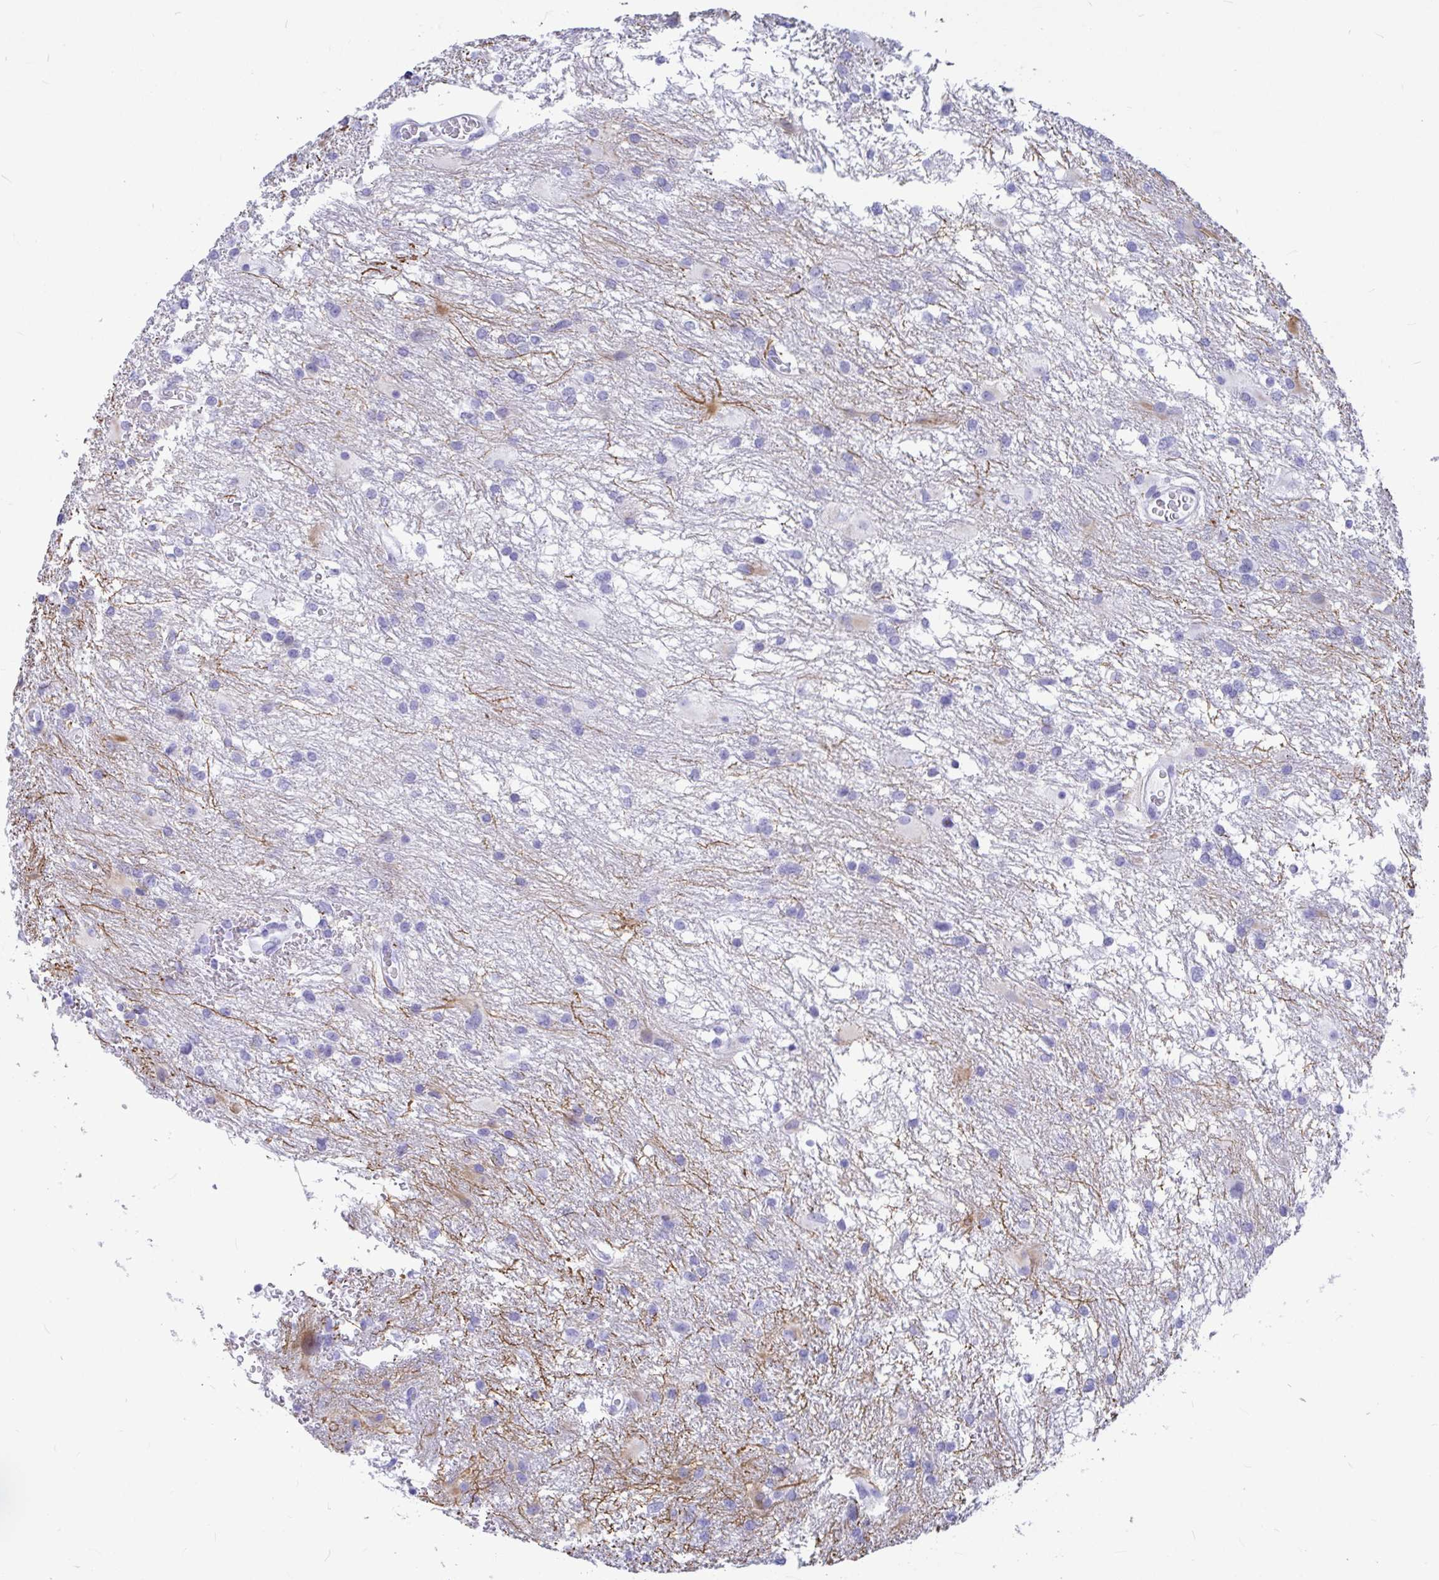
{"staining": {"intensity": "negative", "quantity": "none", "location": "none"}, "tissue": "glioma", "cell_type": "Tumor cells", "image_type": "cancer", "snomed": [{"axis": "morphology", "description": "Glioma, malignant, High grade"}, {"axis": "topography", "description": "Brain"}], "caption": "Immunohistochemistry of glioma demonstrates no staining in tumor cells. (Immunohistochemistry, brightfield microscopy, high magnification).", "gene": "OR5J2", "patient": {"sex": "male", "age": 53}}